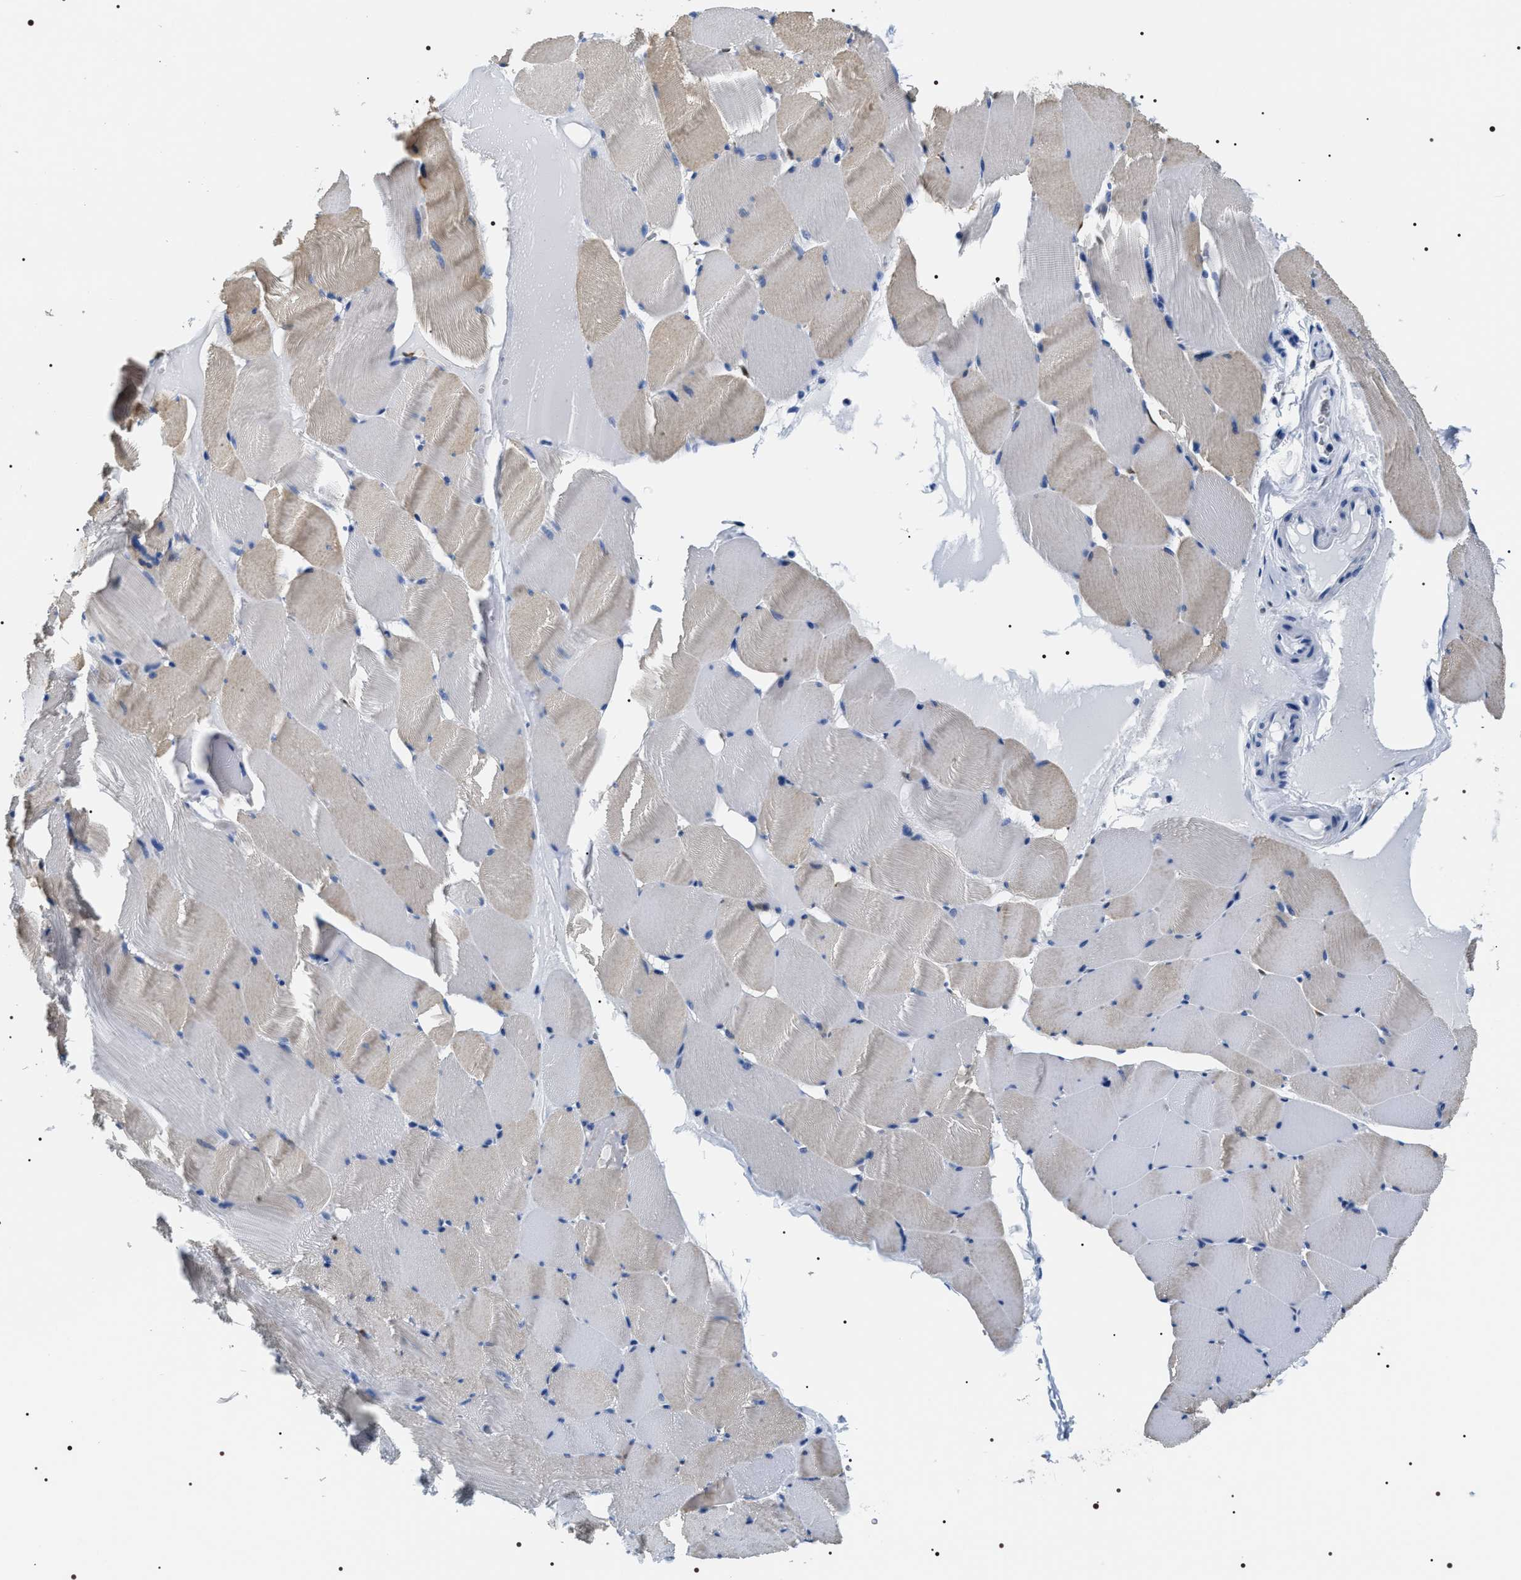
{"staining": {"intensity": "weak", "quantity": "25%-75%", "location": "cytoplasmic/membranous"}, "tissue": "skeletal muscle", "cell_type": "Myocytes", "image_type": "normal", "snomed": [{"axis": "morphology", "description": "Normal tissue, NOS"}, {"axis": "topography", "description": "Skeletal muscle"}], "caption": "Skeletal muscle stained with IHC reveals weak cytoplasmic/membranous positivity in approximately 25%-75% of myocytes.", "gene": "ADH4", "patient": {"sex": "male", "age": 62}}